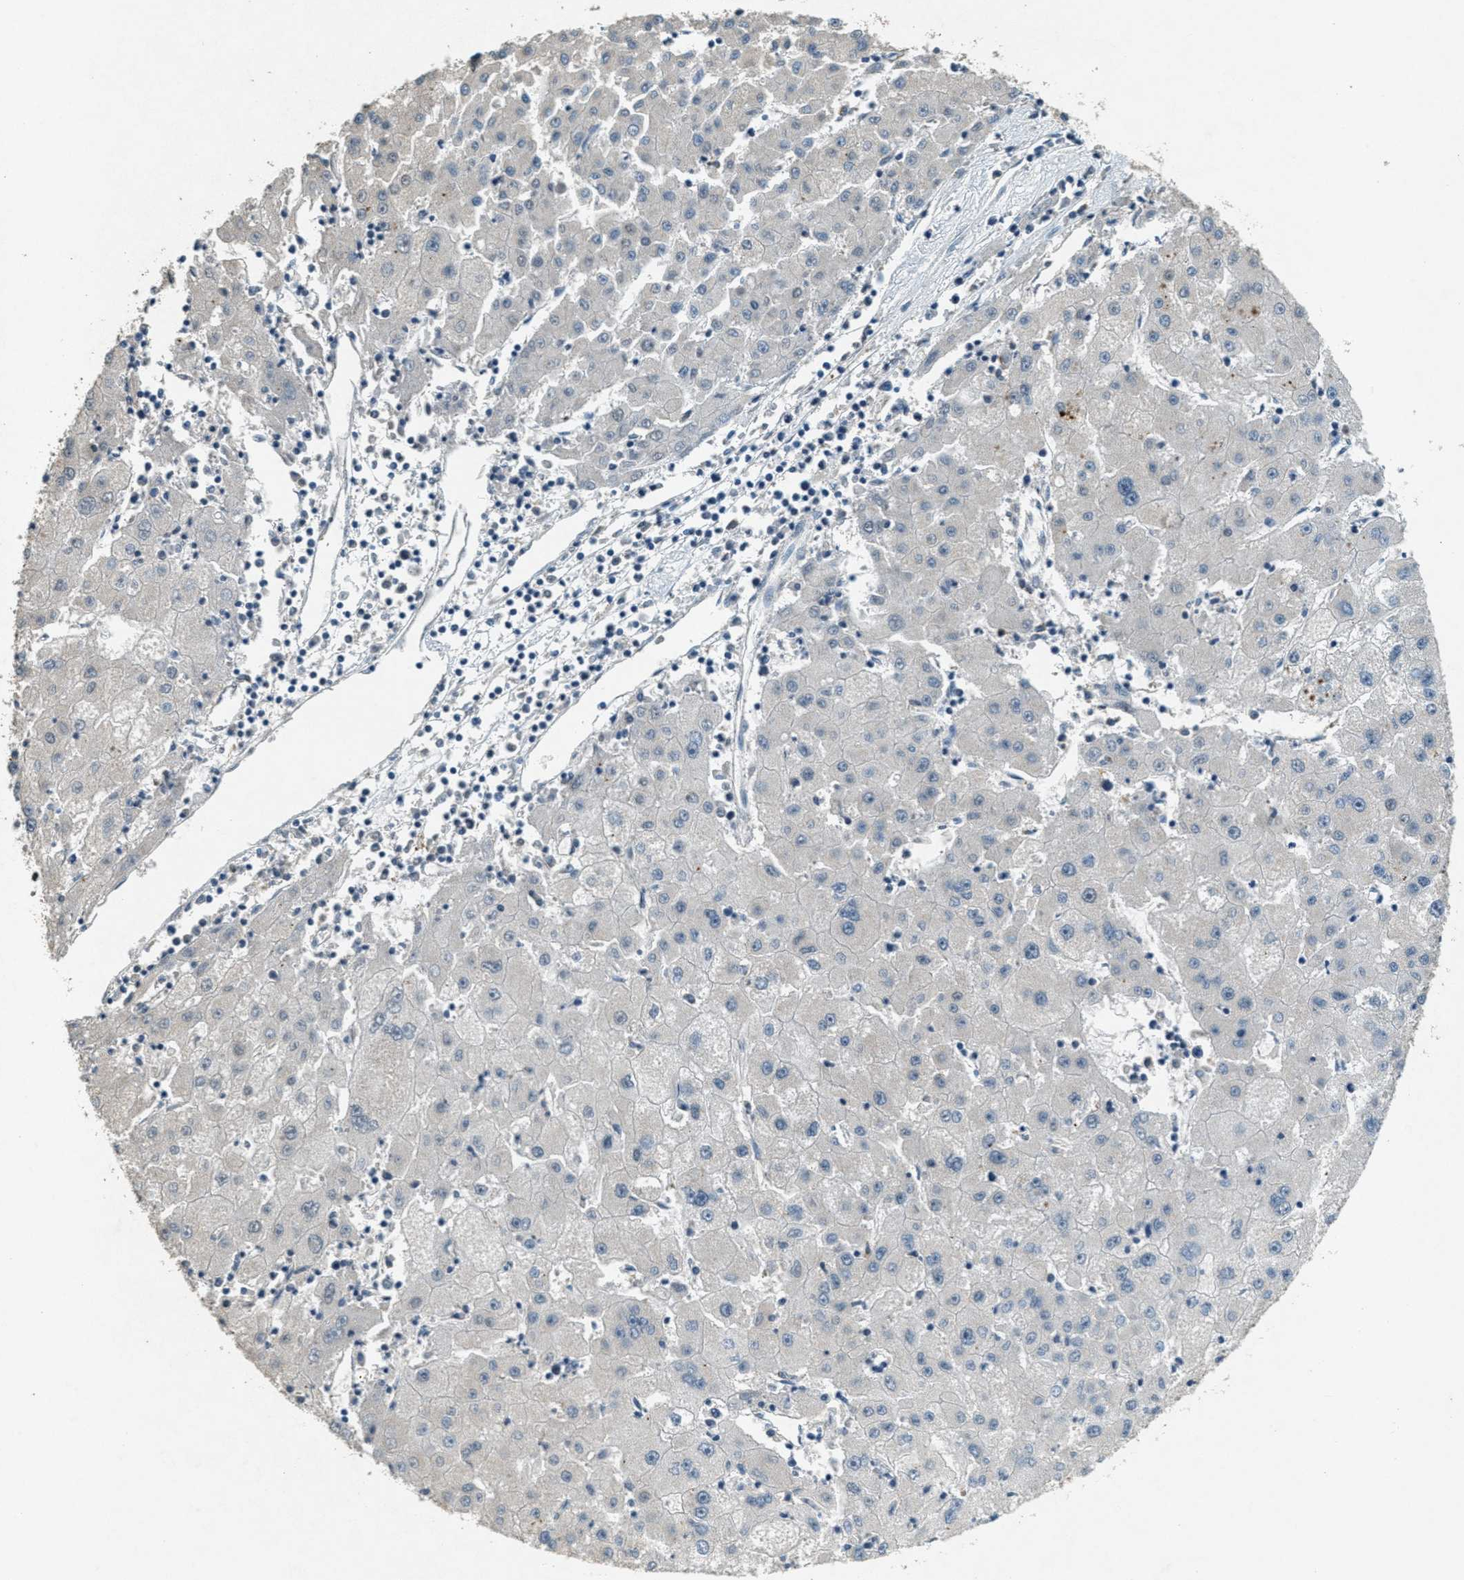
{"staining": {"intensity": "negative", "quantity": "none", "location": "none"}, "tissue": "liver cancer", "cell_type": "Tumor cells", "image_type": "cancer", "snomed": [{"axis": "morphology", "description": "Carcinoma, Hepatocellular, NOS"}, {"axis": "topography", "description": "Liver"}], "caption": "IHC of hepatocellular carcinoma (liver) displays no positivity in tumor cells.", "gene": "RAB3D", "patient": {"sex": "male", "age": 72}}